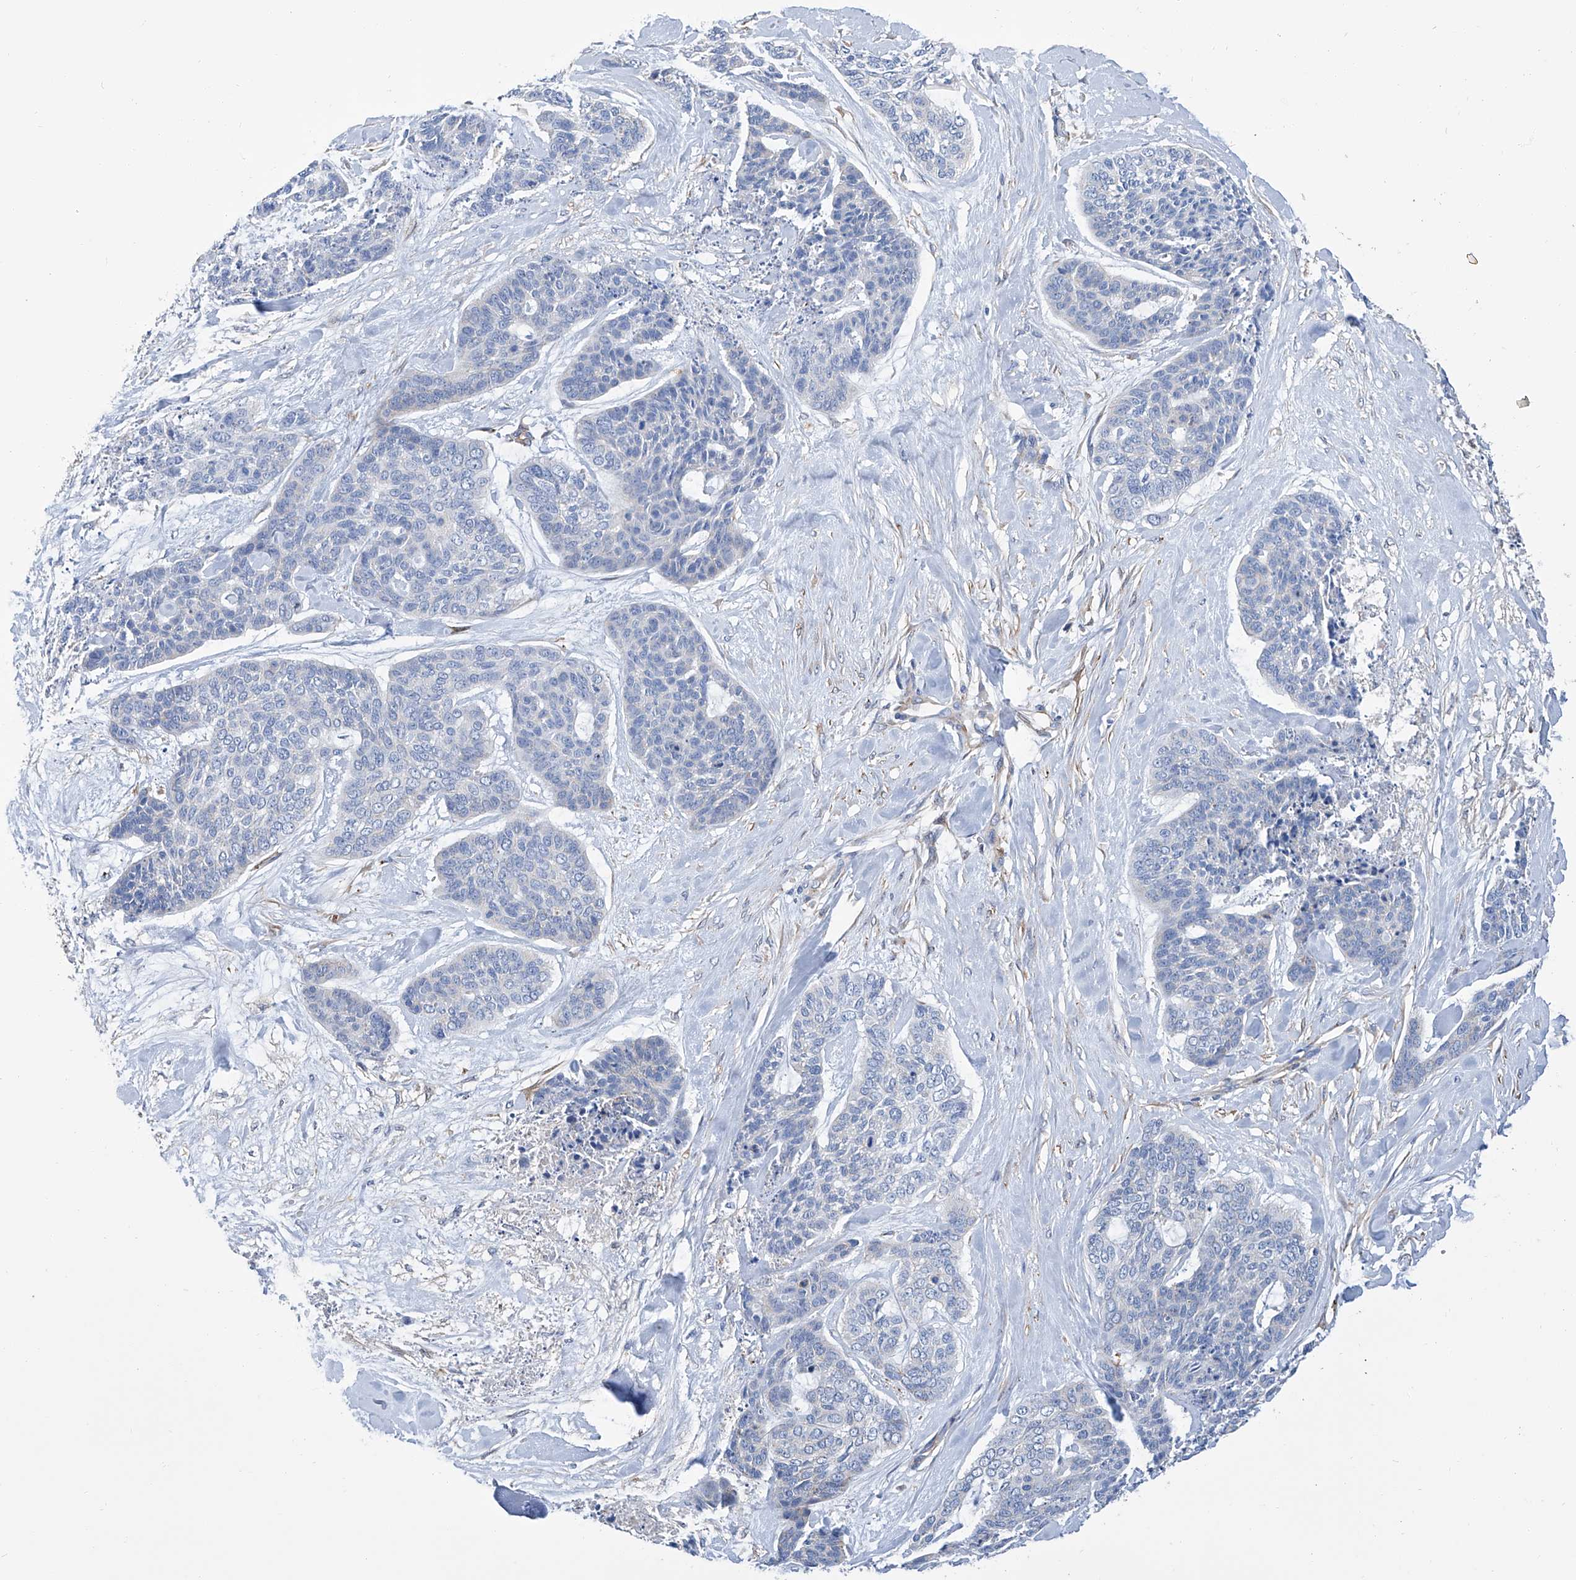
{"staining": {"intensity": "negative", "quantity": "none", "location": "none"}, "tissue": "skin cancer", "cell_type": "Tumor cells", "image_type": "cancer", "snomed": [{"axis": "morphology", "description": "Basal cell carcinoma"}, {"axis": "topography", "description": "Skin"}], "caption": "An IHC photomicrograph of basal cell carcinoma (skin) is shown. There is no staining in tumor cells of basal cell carcinoma (skin).", "gene": "GPT", "patient": {"sex": "female", "age": 64}}